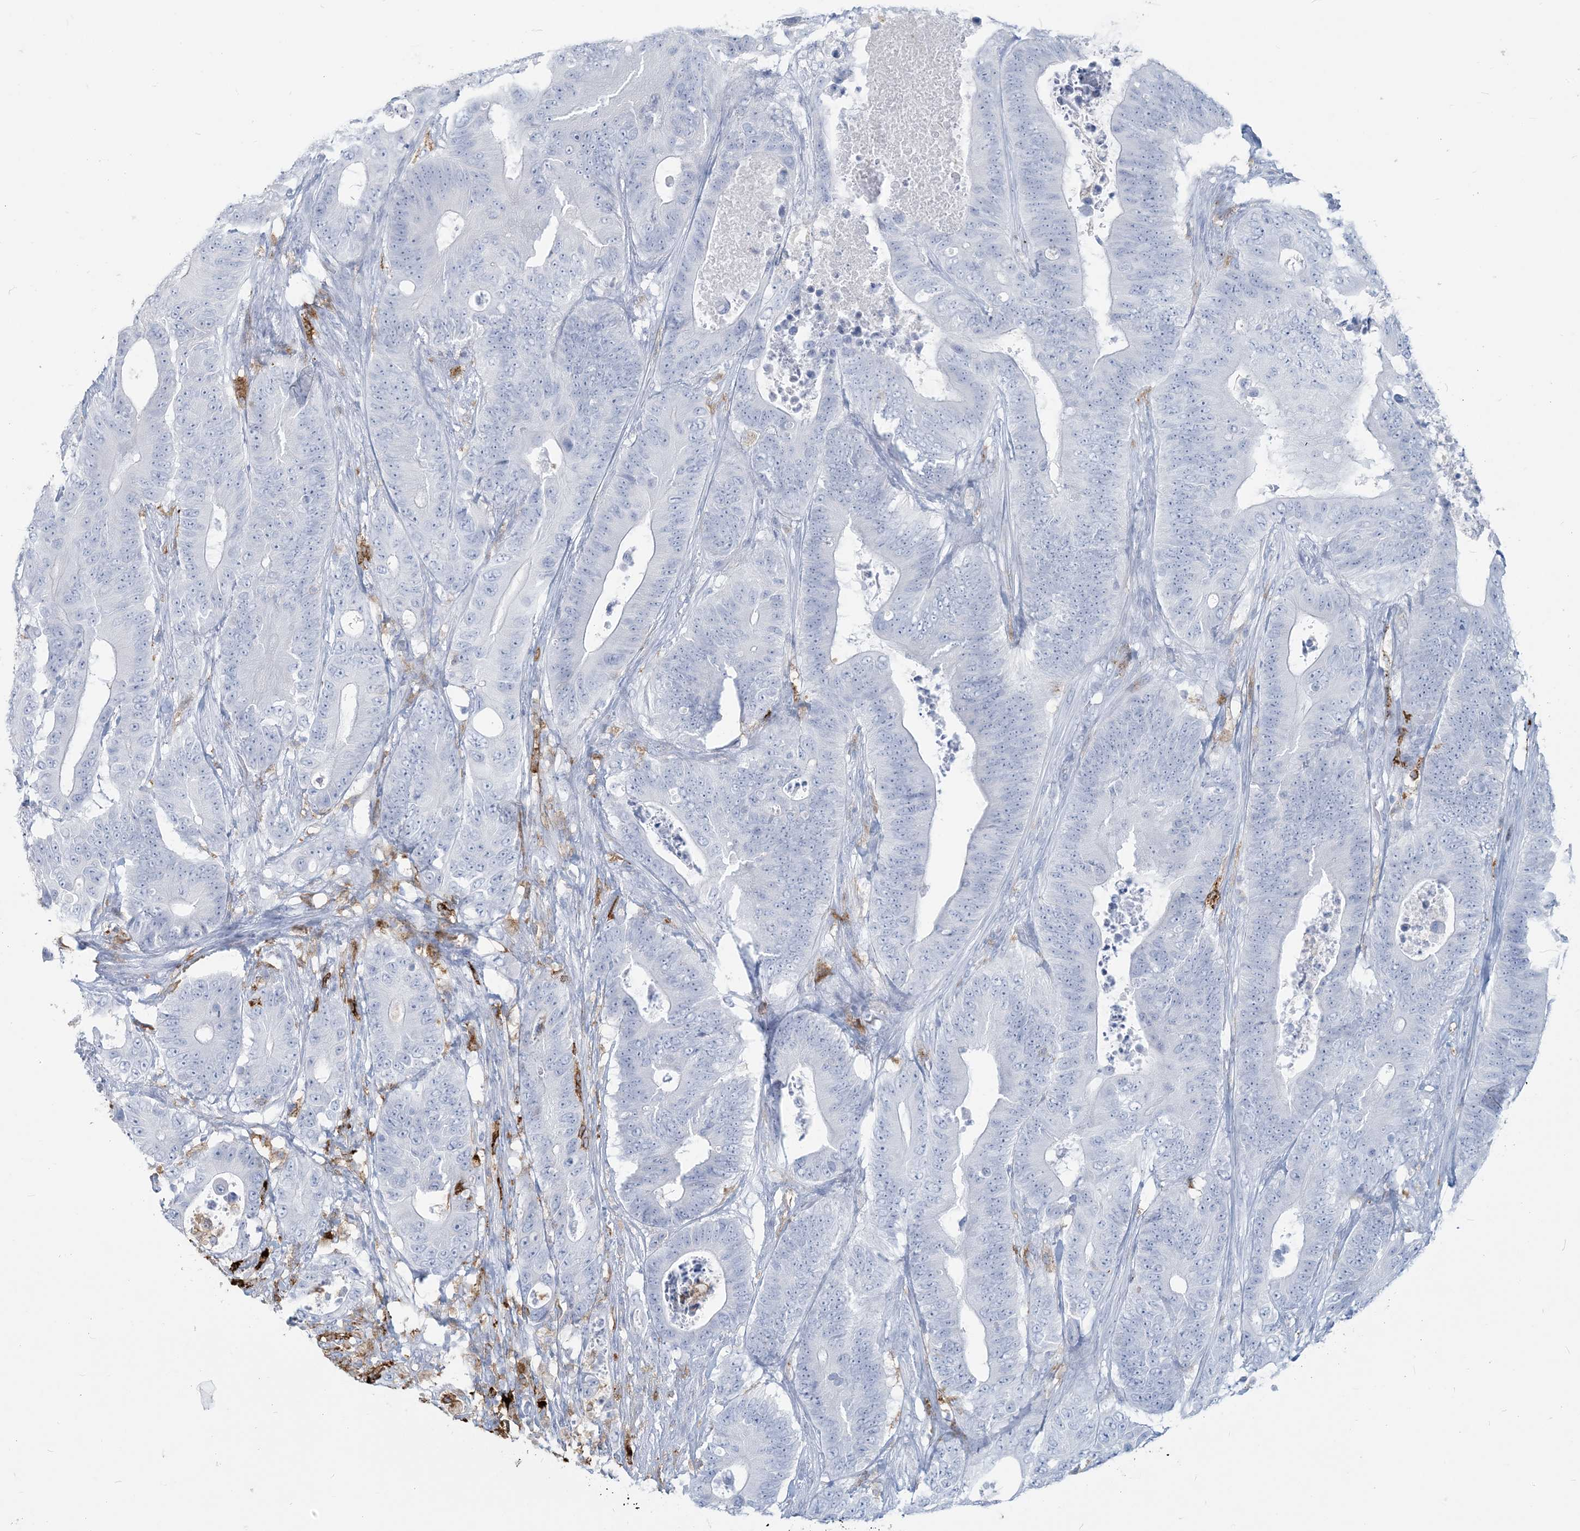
{"staining": {"intensity": "negative", "quantity": "none", "location": "none"}, "tissue": "colorectal cancer", "cell_type": "Tumor cells", "image_type": "cancer", "snomed": [{"axis": "morphology", "description": "Adenocarcinoma, NOS"}, {"axis": "topography", "description": "Colon"}], "caption": "IHC image of neoplastic tissue: human adenocarcinoma (colorectal) stained with DAB exhibits no significant protein expression in tumor cells.", "gene": "HLA-DRB1", "patient": {"sex": "male", "age": 83}}